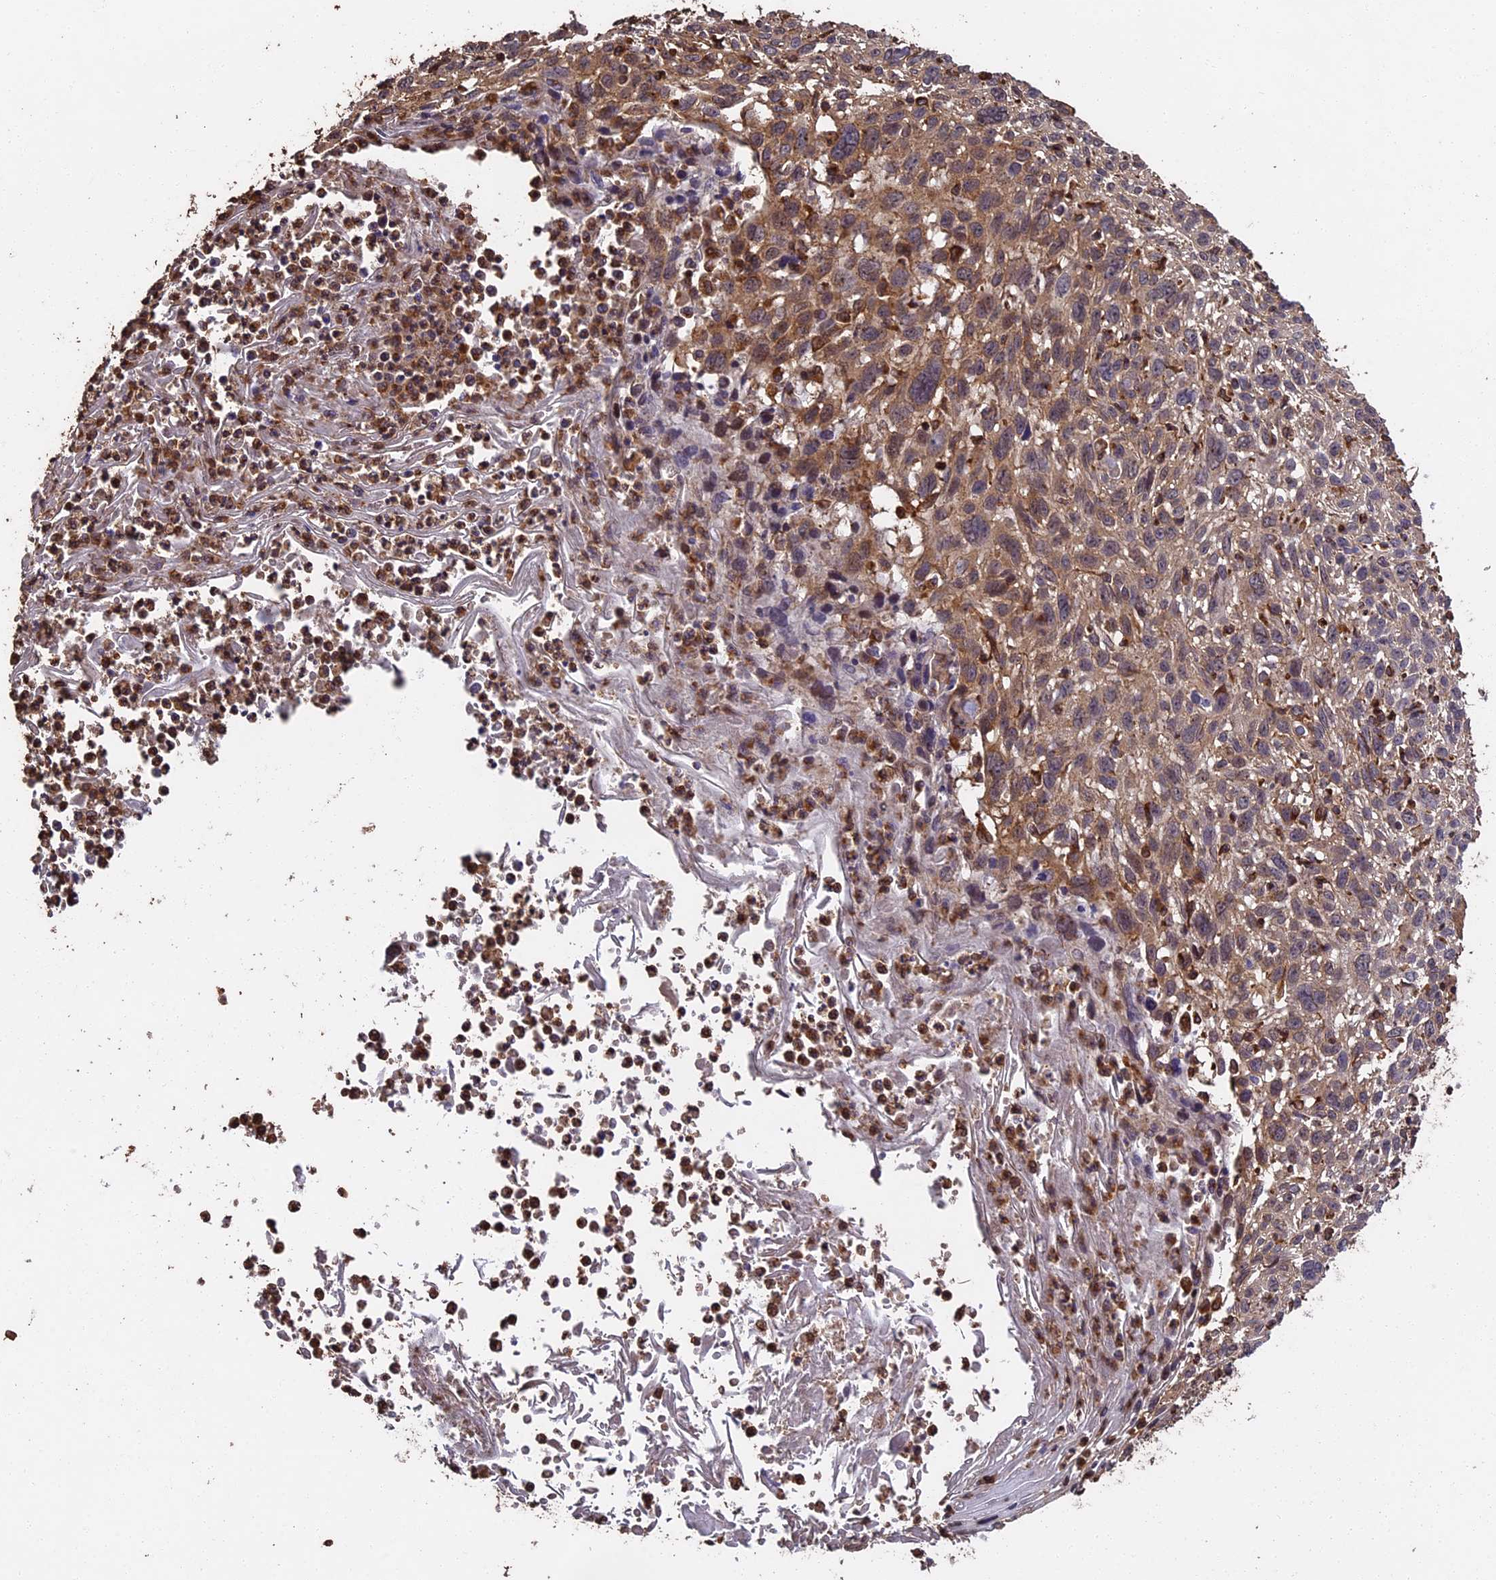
{"staining": {"intensity": "weak", "quantity": "25%-75%", "location": "cytoplasmic/membranous"}, "tissue": "cervical cancer", "cell_type": "Tumor cells", "image_type": "cancer", "snomed": [{"axis": "morphology", "description": "Squamous cell carcinoma, NOS"}, {"axis": "topography", "description": "Cervix"}], "caption": "This image demonstrates cervical cancer stained with immunohistochemistry to label a protein in brown. The cytoplasmic/membranous of tumor cells show weak positivity for the protein. Nuclei are counter-stained blue.", "gene": "CCDC124", "patient": {"sex": "female", "age": 51}}